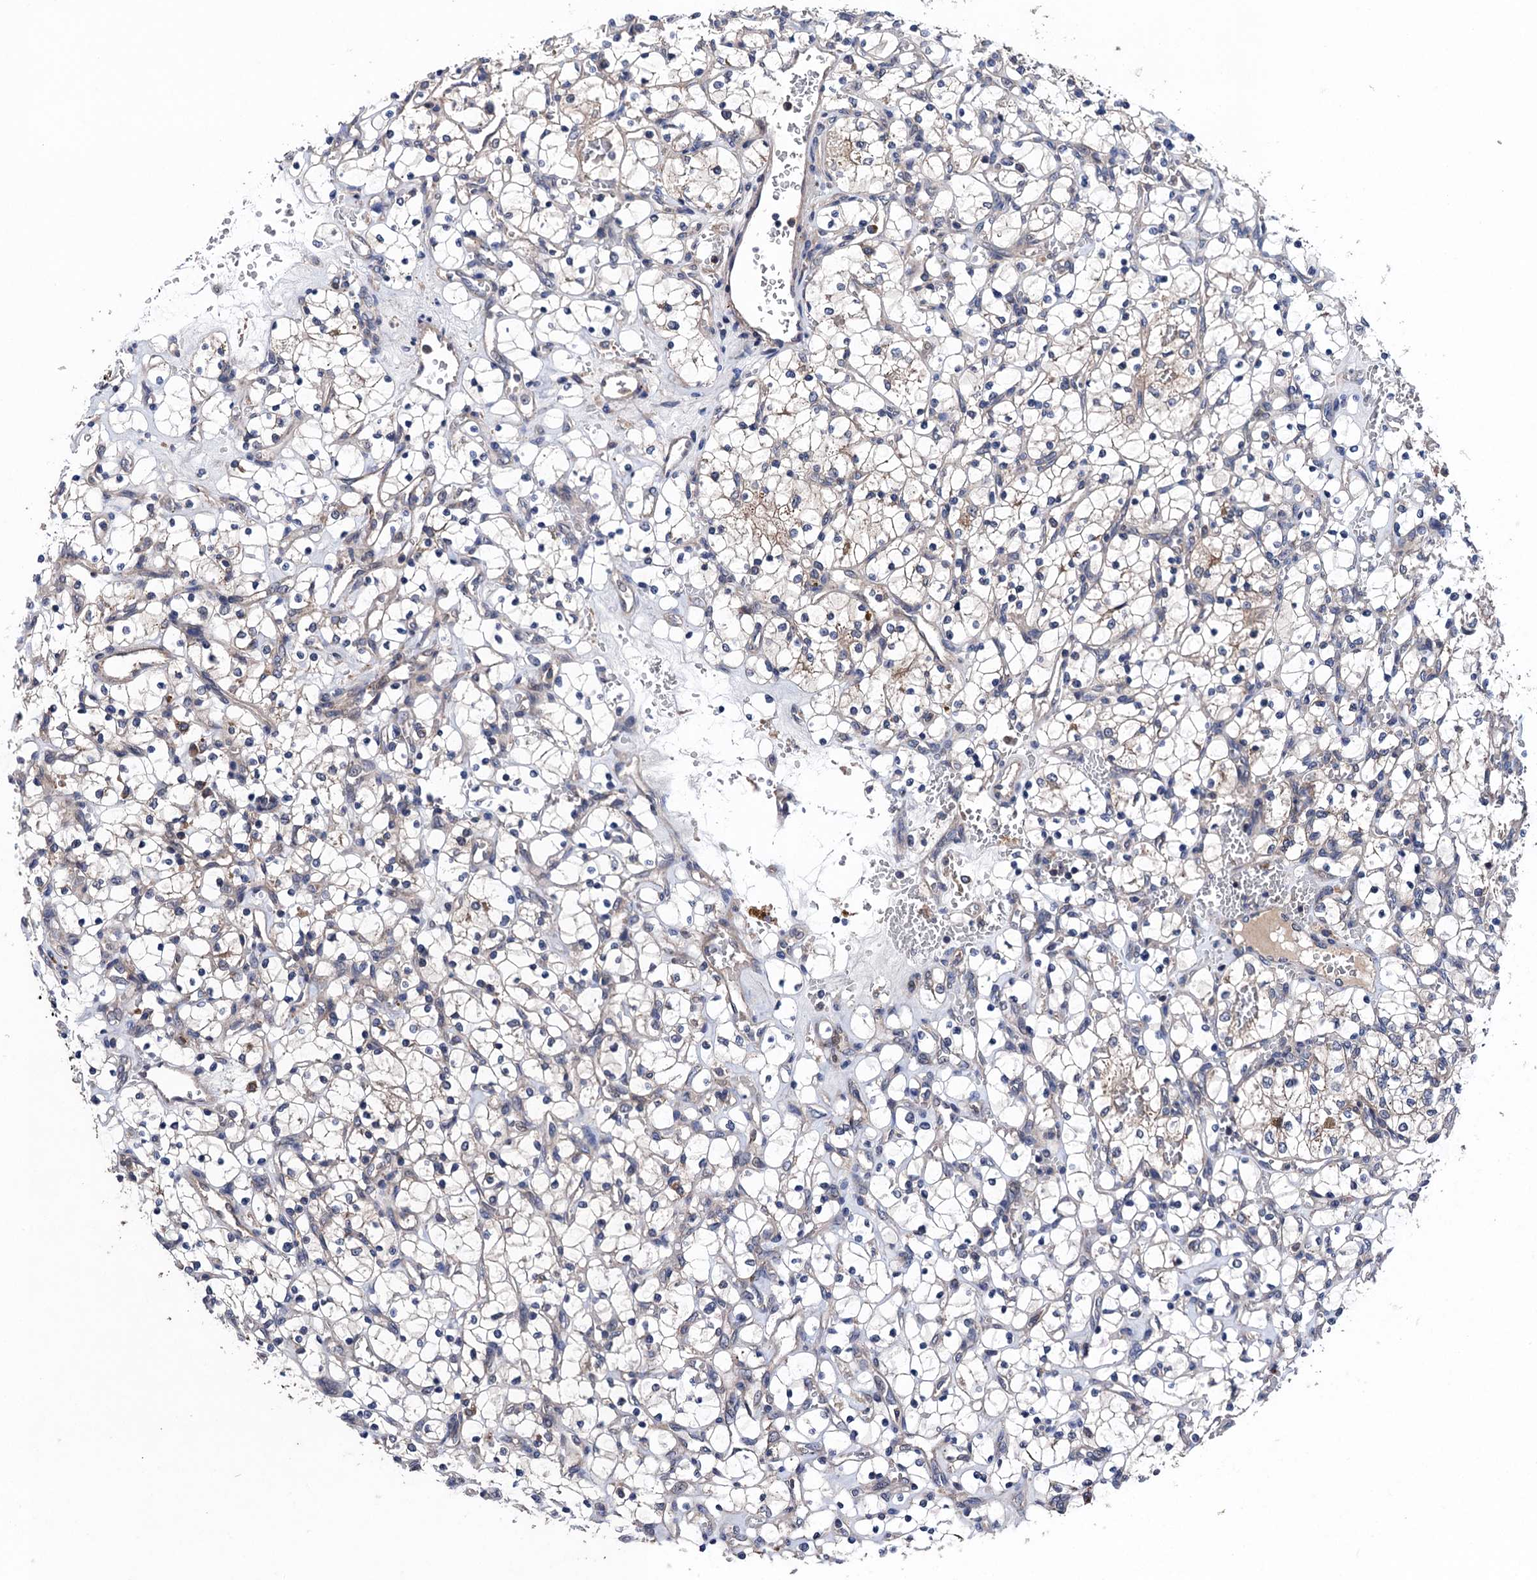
{"staining": {"intensity": "negative", "quantity": "none", "location": "none"}, "tissue": "renal cancer", "cell_type": "Tumor cells", "image_type": "cancer", "snomed": [{"axis": "morphology", "description": "Adenocarcinoma, NOS"}, {"axis": "topography", "description": "Kidney"}], "caption": "IHC image of neoplastic tissue: adenocarcinoma (renal) stained with DAB exhibits no significant protein positivity in tumor cells.", "gene": "BLTP3B", "patient": {"sex": "female", "age": 69}}